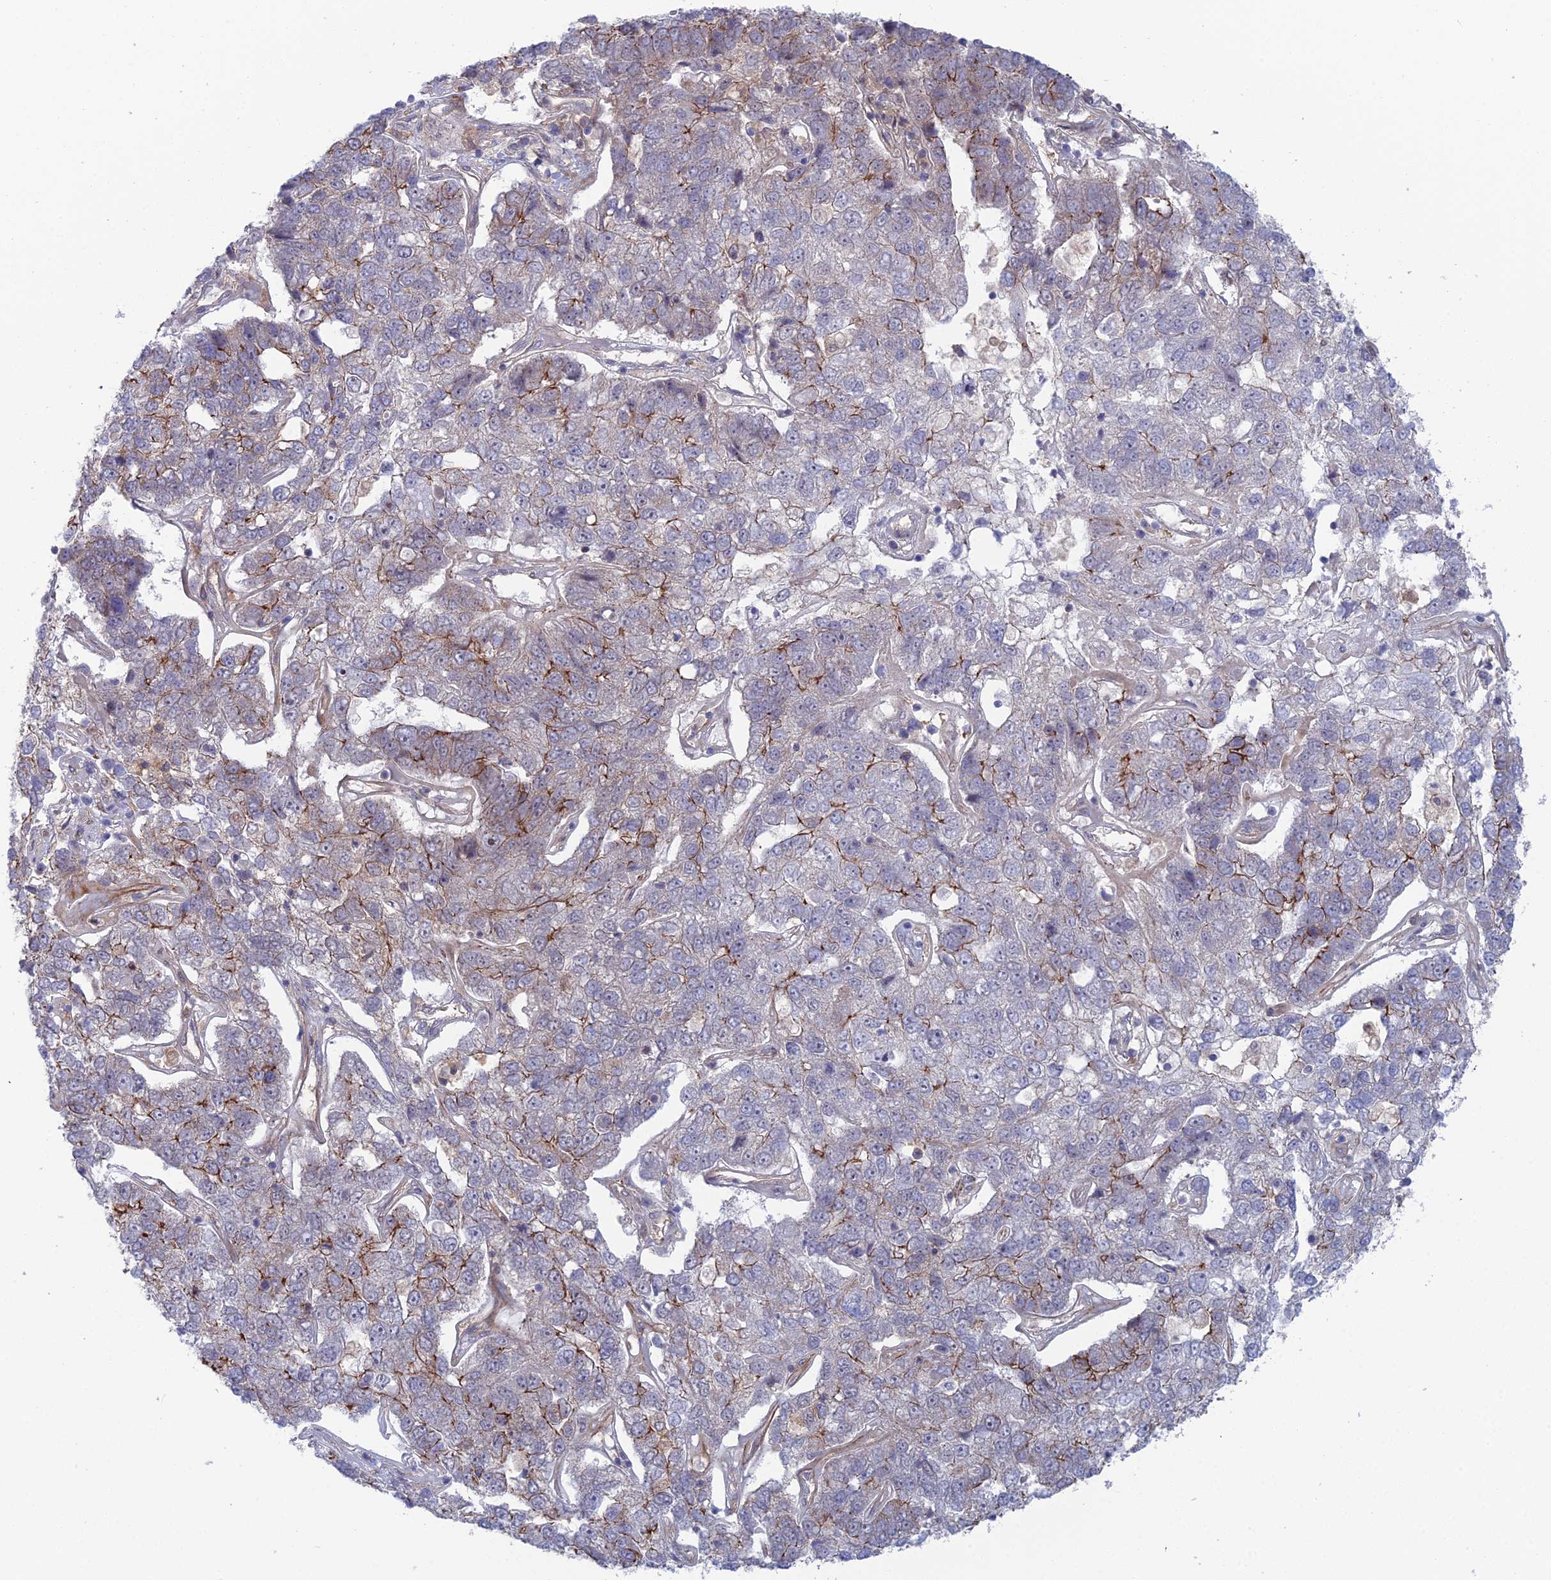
{"staining": {"intensity": "moderate", "quantity": "<25%", "location": "cytoplasmic/membranous"}, "tissue": "pancreatic cancer", "cell_type": "Tumor cells", "image_type": "cancer", "snomed": [{"axis": "morphology", "description": "Adenocarcinoma, NOS"}, {"axis": "topography", "description": "Pancreas"}], "caption": "IHC (DAB (3,3'-diaminobenzidine)) staining of pancreatic cancer demonstrates moderate cytoplasmic/membranous protein staining in approximately <25% of tumor cells. Immunohistochemistry (ihc) stains the protein of interest in brown and the nuclei are stained blue.", "gene": "ABHD1", "patient": {"sex": "female", "age": 61}}